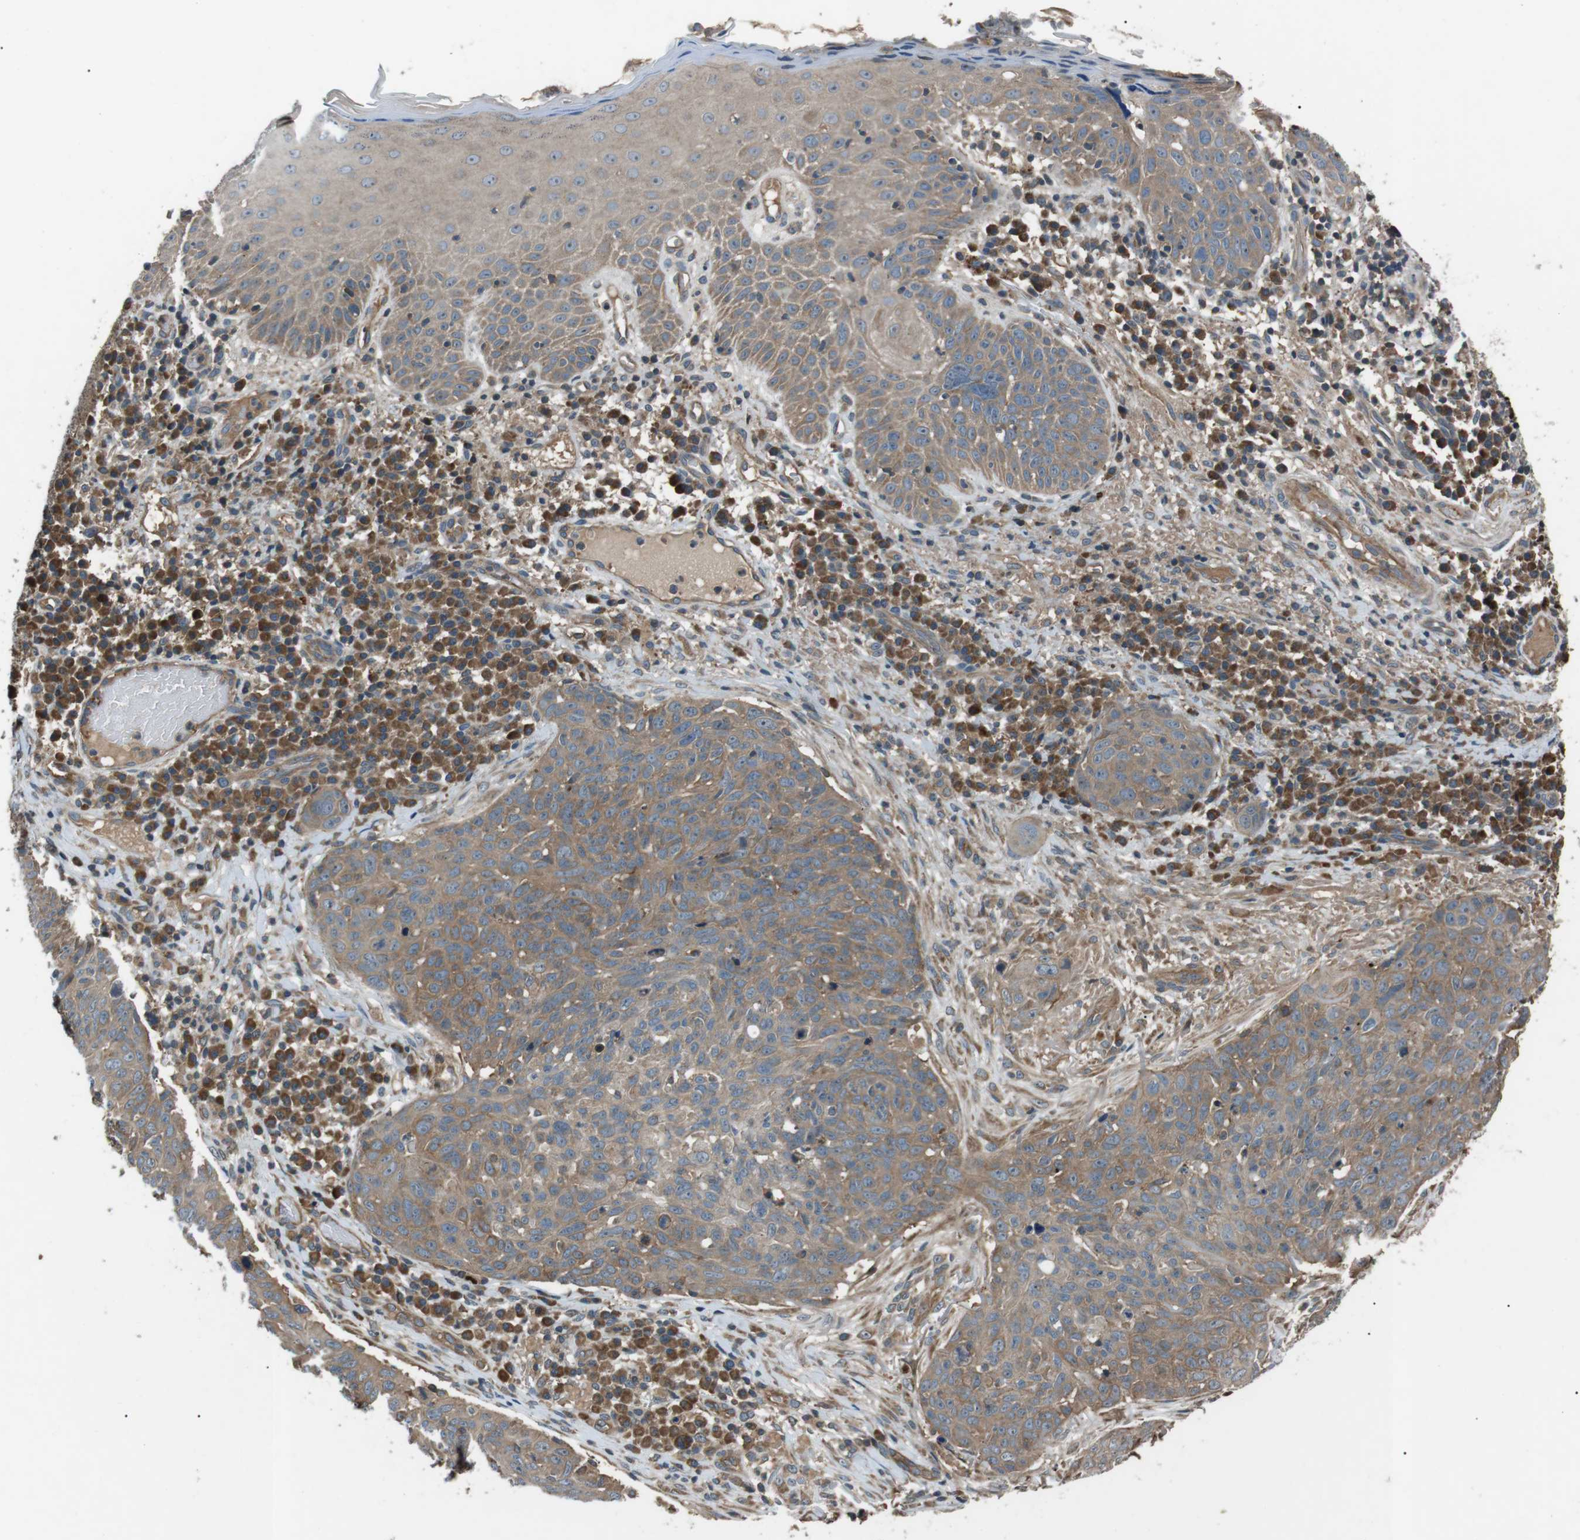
{"staining": {"intensity": "weak", "quantity": ">75%", "location": "cytoplasmic/membranous"}, "tissue": "skin cancer", "cell_type": "Tumor cells", "image_type": "cancer", "snomed": [{"axis": "morphology", "description": "Squamous cell carcinoma in situ, NOS"}, {"axis": "morphology", "description": "Squamous cell carcinoma, NOS"}, {"axis": "topography", "description": "Skin"}], "caption": "The immunohistochemical stain highlights weak cytoplasmic/membranous staining in tumor cells of skin cancer tissue.", "gene": "GPR161", "patient": {"sex": "male", "age": 93}}